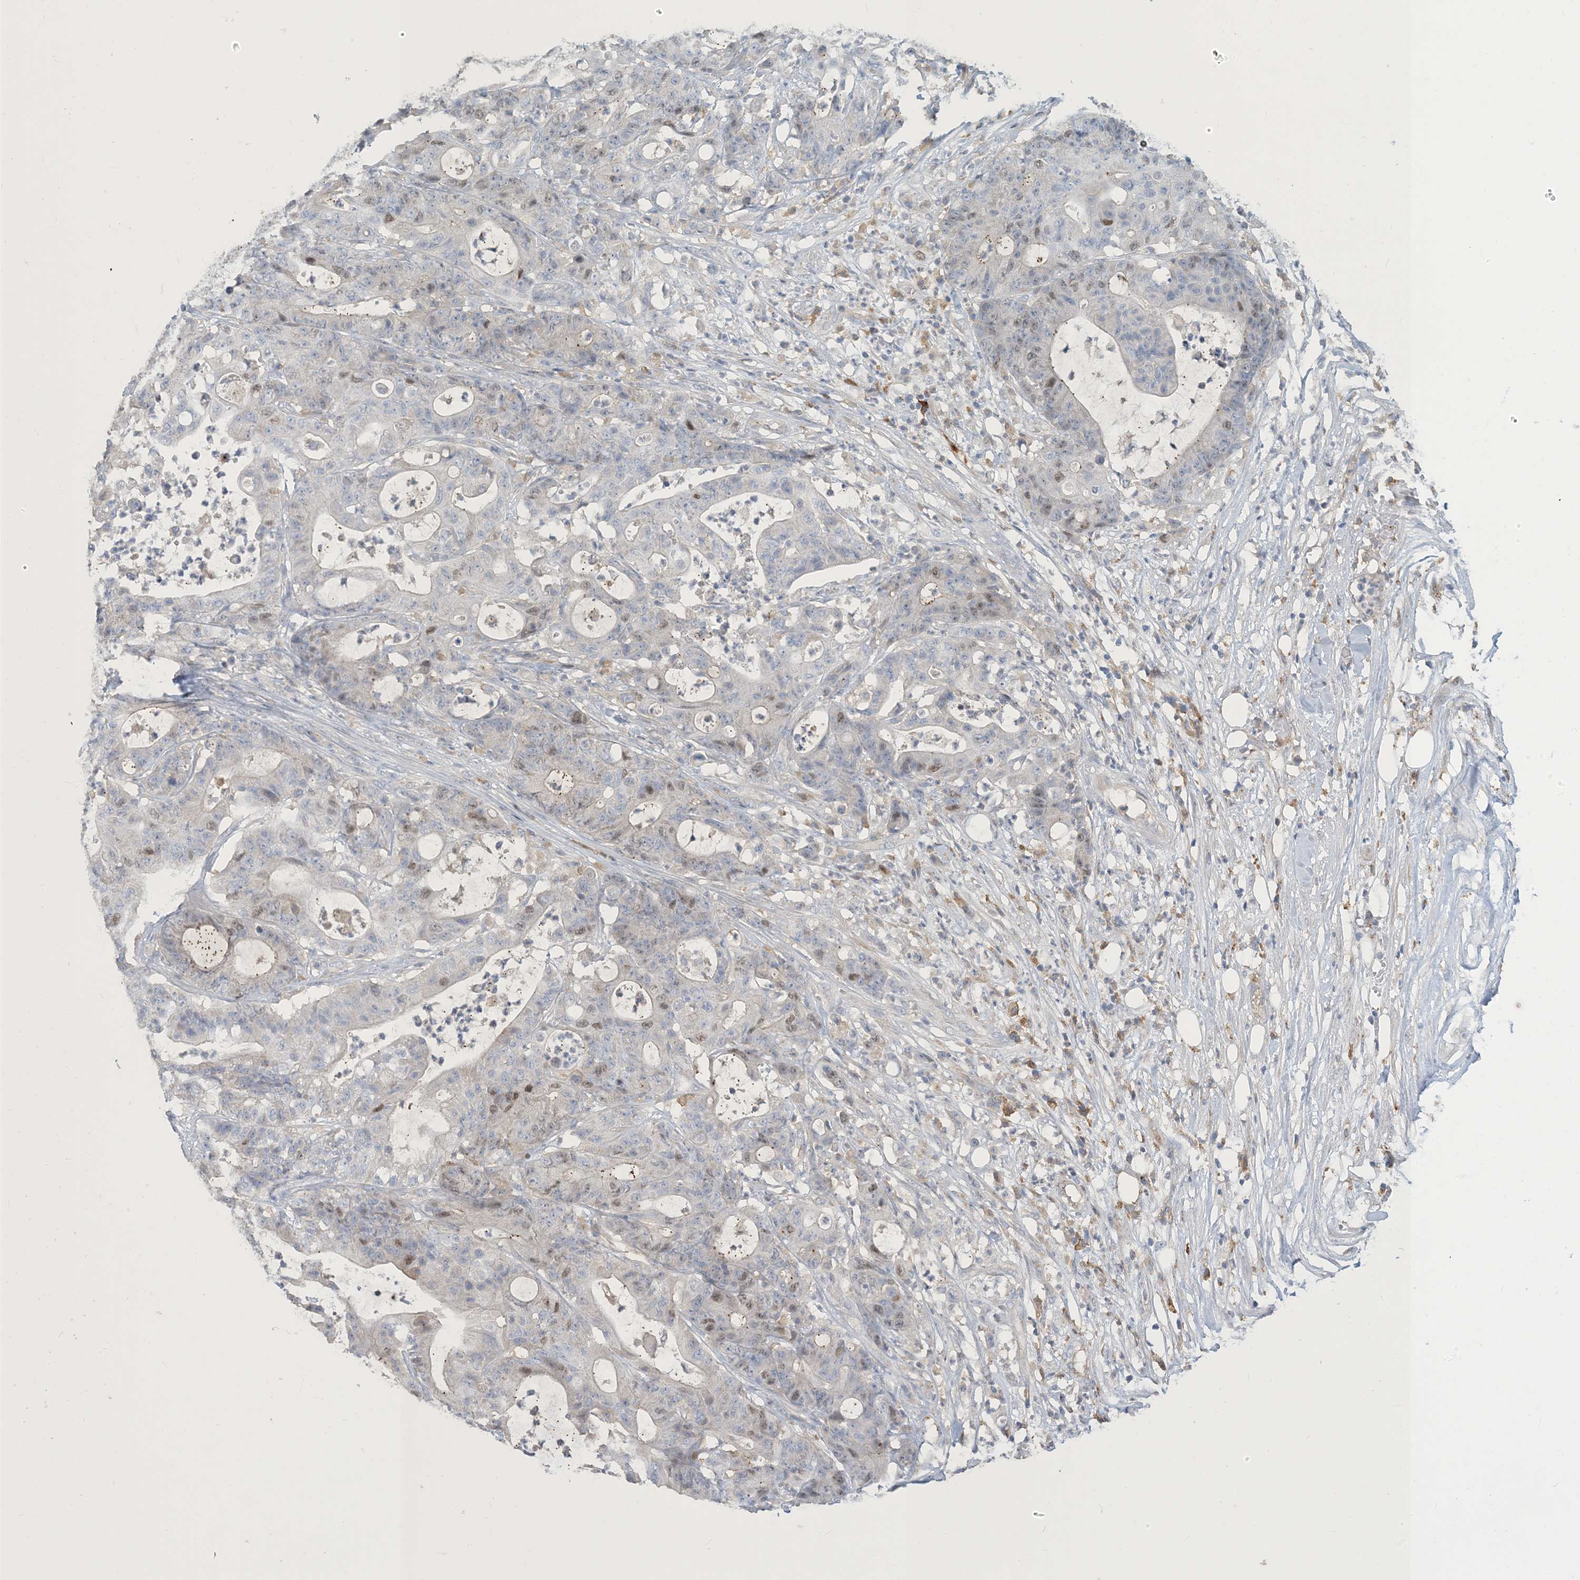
{"staining": {"intensity": "weak", "quantity": "<25%", "location": "nuclear"}, "tissue": "colorectal cancer", "cell_type": "Tumor cells", "image_type": "cancer", "snomed": [{"axis": "morphology", "description": "Adenocarcinoma, NOS"}, {"axis": "topography", "description": "Colon"}], "caption": "Immunohistochemistry micrograph of neoplastic tissue: human adenocarcinoma (colorectal) stained with DAB exhibits no significant protein expression in tumor cells.", "gene": "PEAR1", "patient": {"sex": "female", "age": 84}}